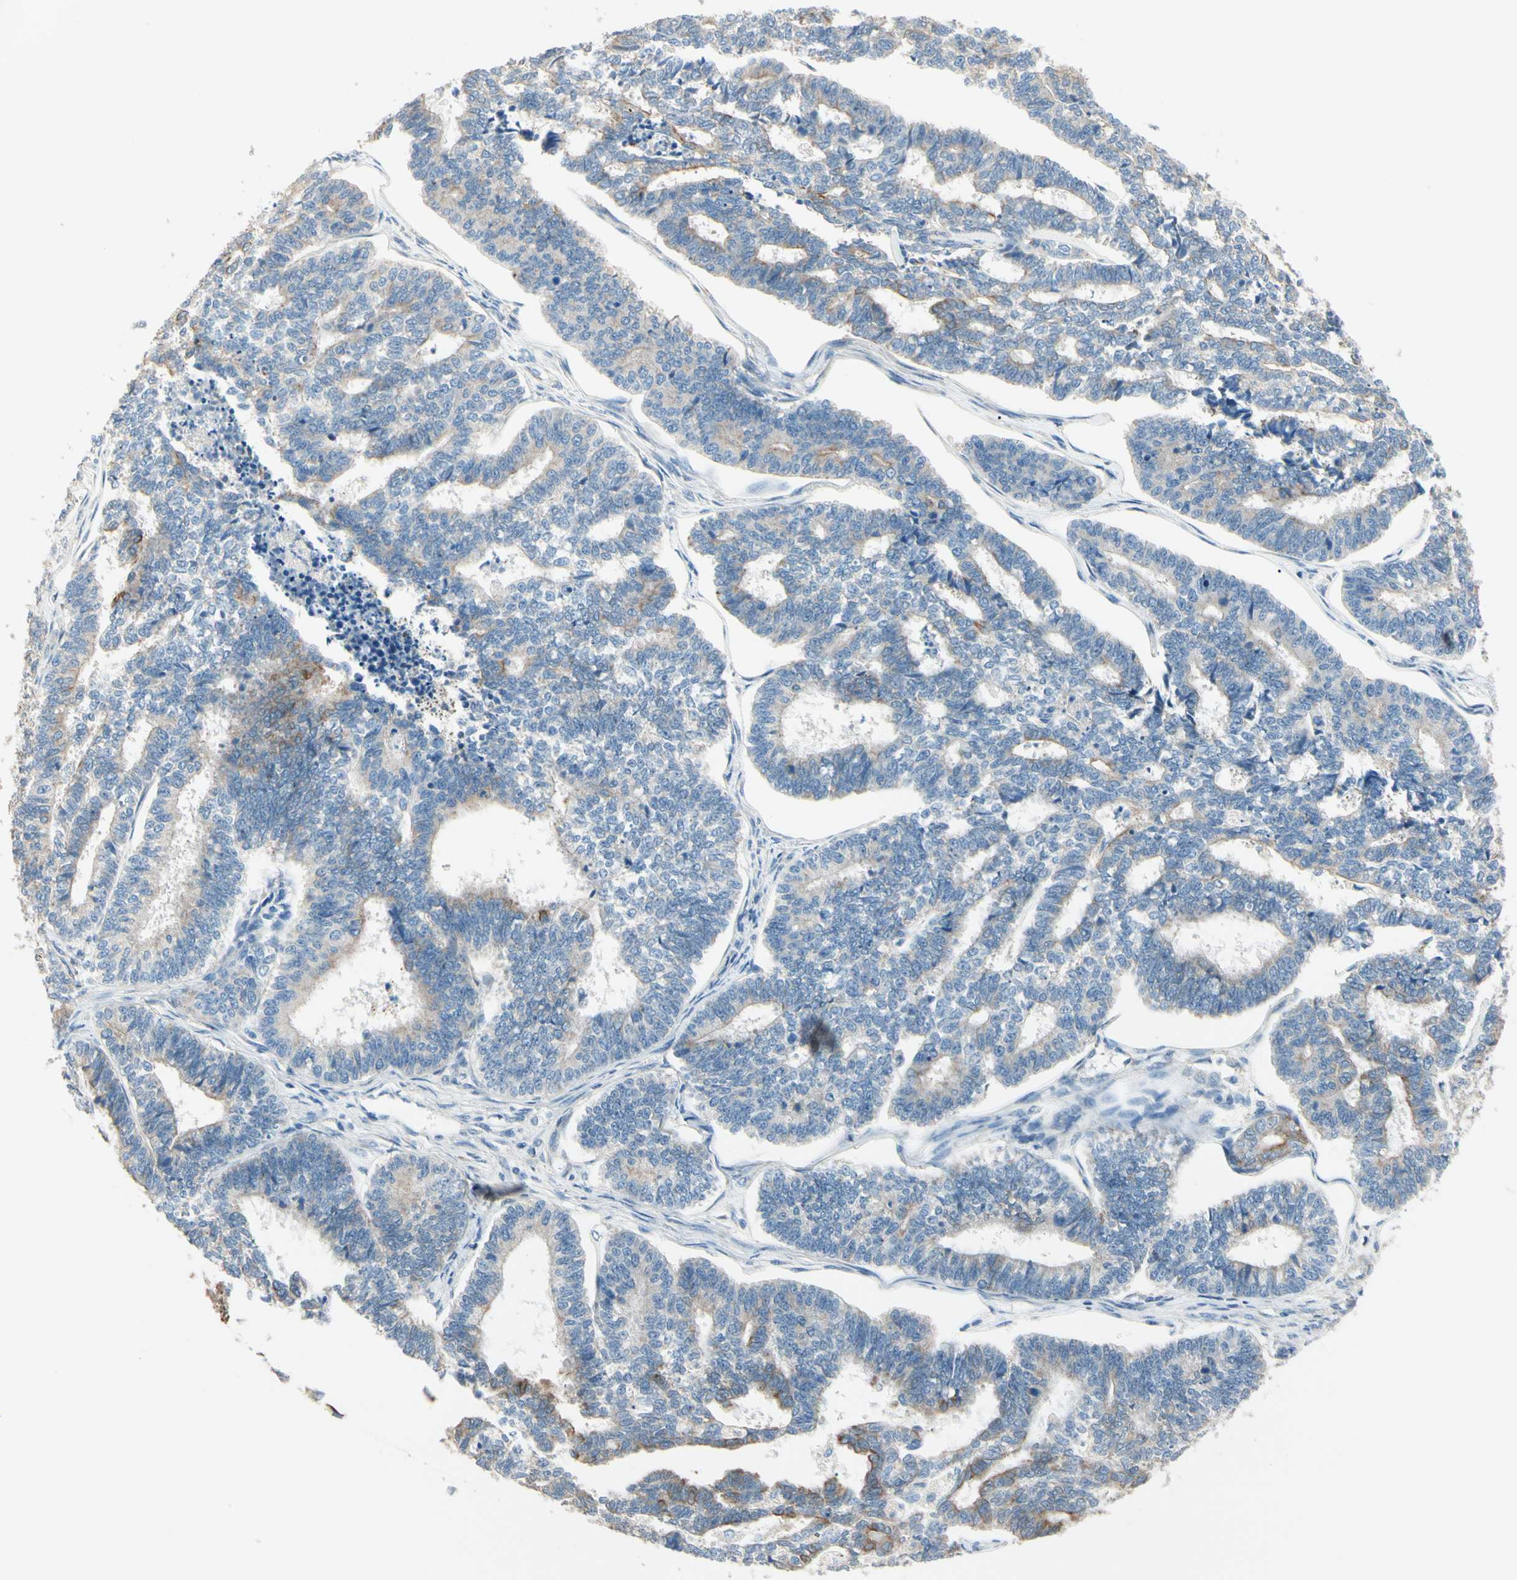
{"staining": {"intensity": "moderate", "quantity": "<25%", "location": "cytoplasmic/membranous"}, "tissue": "endometrial cancer", "cell_type": "Tumor cells", "image_type": "cancer", "snomed": [{"axis": "morphology", "description": "Adenocarcinoma, NOS"}, {"axis": "topography", "description": "Endometrium"}], "caption": "Endometrial cancer tissue demonstrates moderate cytoplasmic/membranous positivity in approximately <25% of tumor cells", "gene": "DUSP12", "patient": {"sex": "female", "age": 70}}